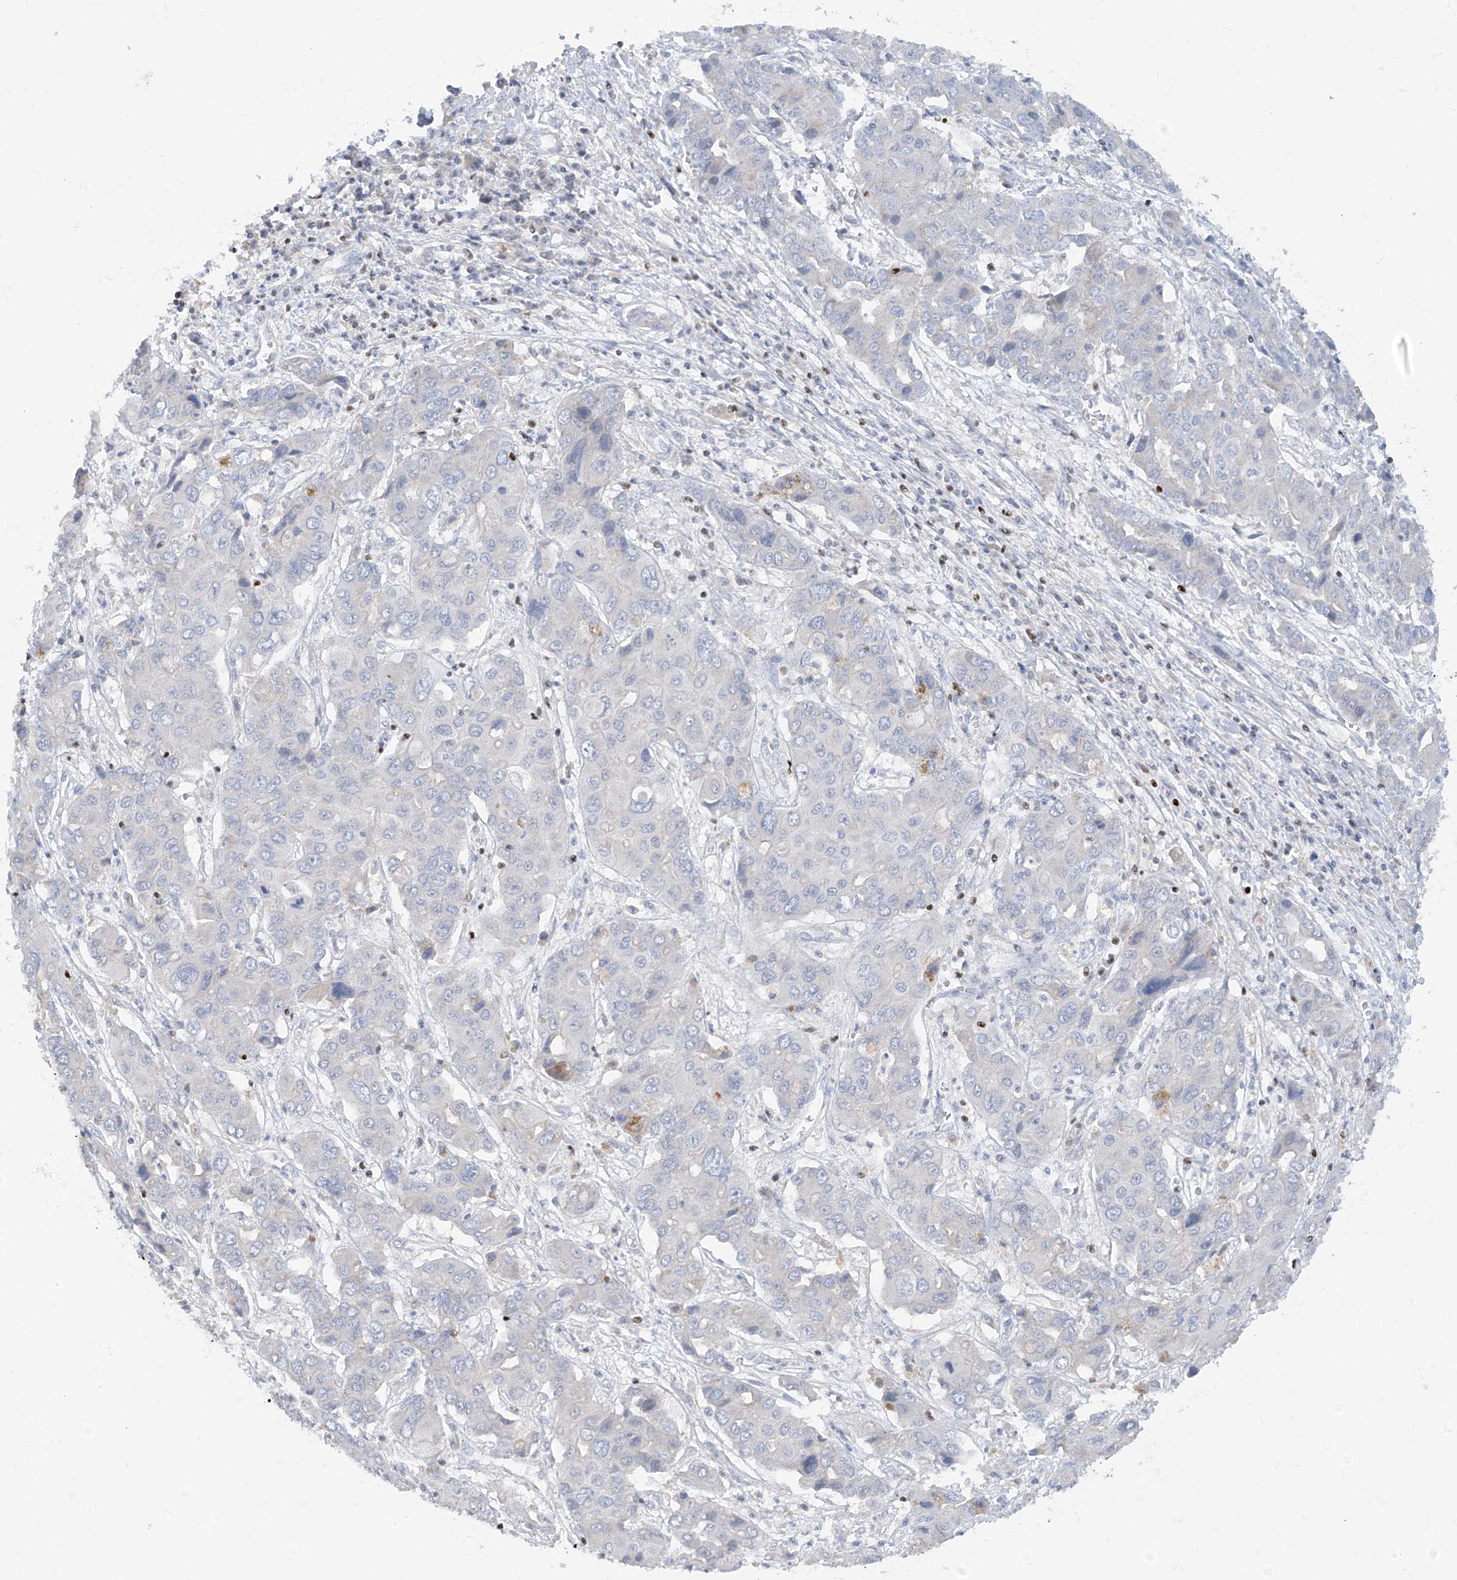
{"staining": {"intensity": "negative", "quantity": "none", "location": "none"}, "tissue": "liver cancer", "cell_type": "Tumor cells", "image_type": "cancer", "snomed": [{"axis": "morphology", "description": "Cholangiocarcinoma"}, {"axis": "topography", "description": "Liver"}], "caption": "Liver cancer (cholangiocarcinoma) was stained to show a protein in brown. There is no significant expression in tumor cells.", "gene": "TBX21", "patient": {"sex": "male", "age": 67}}